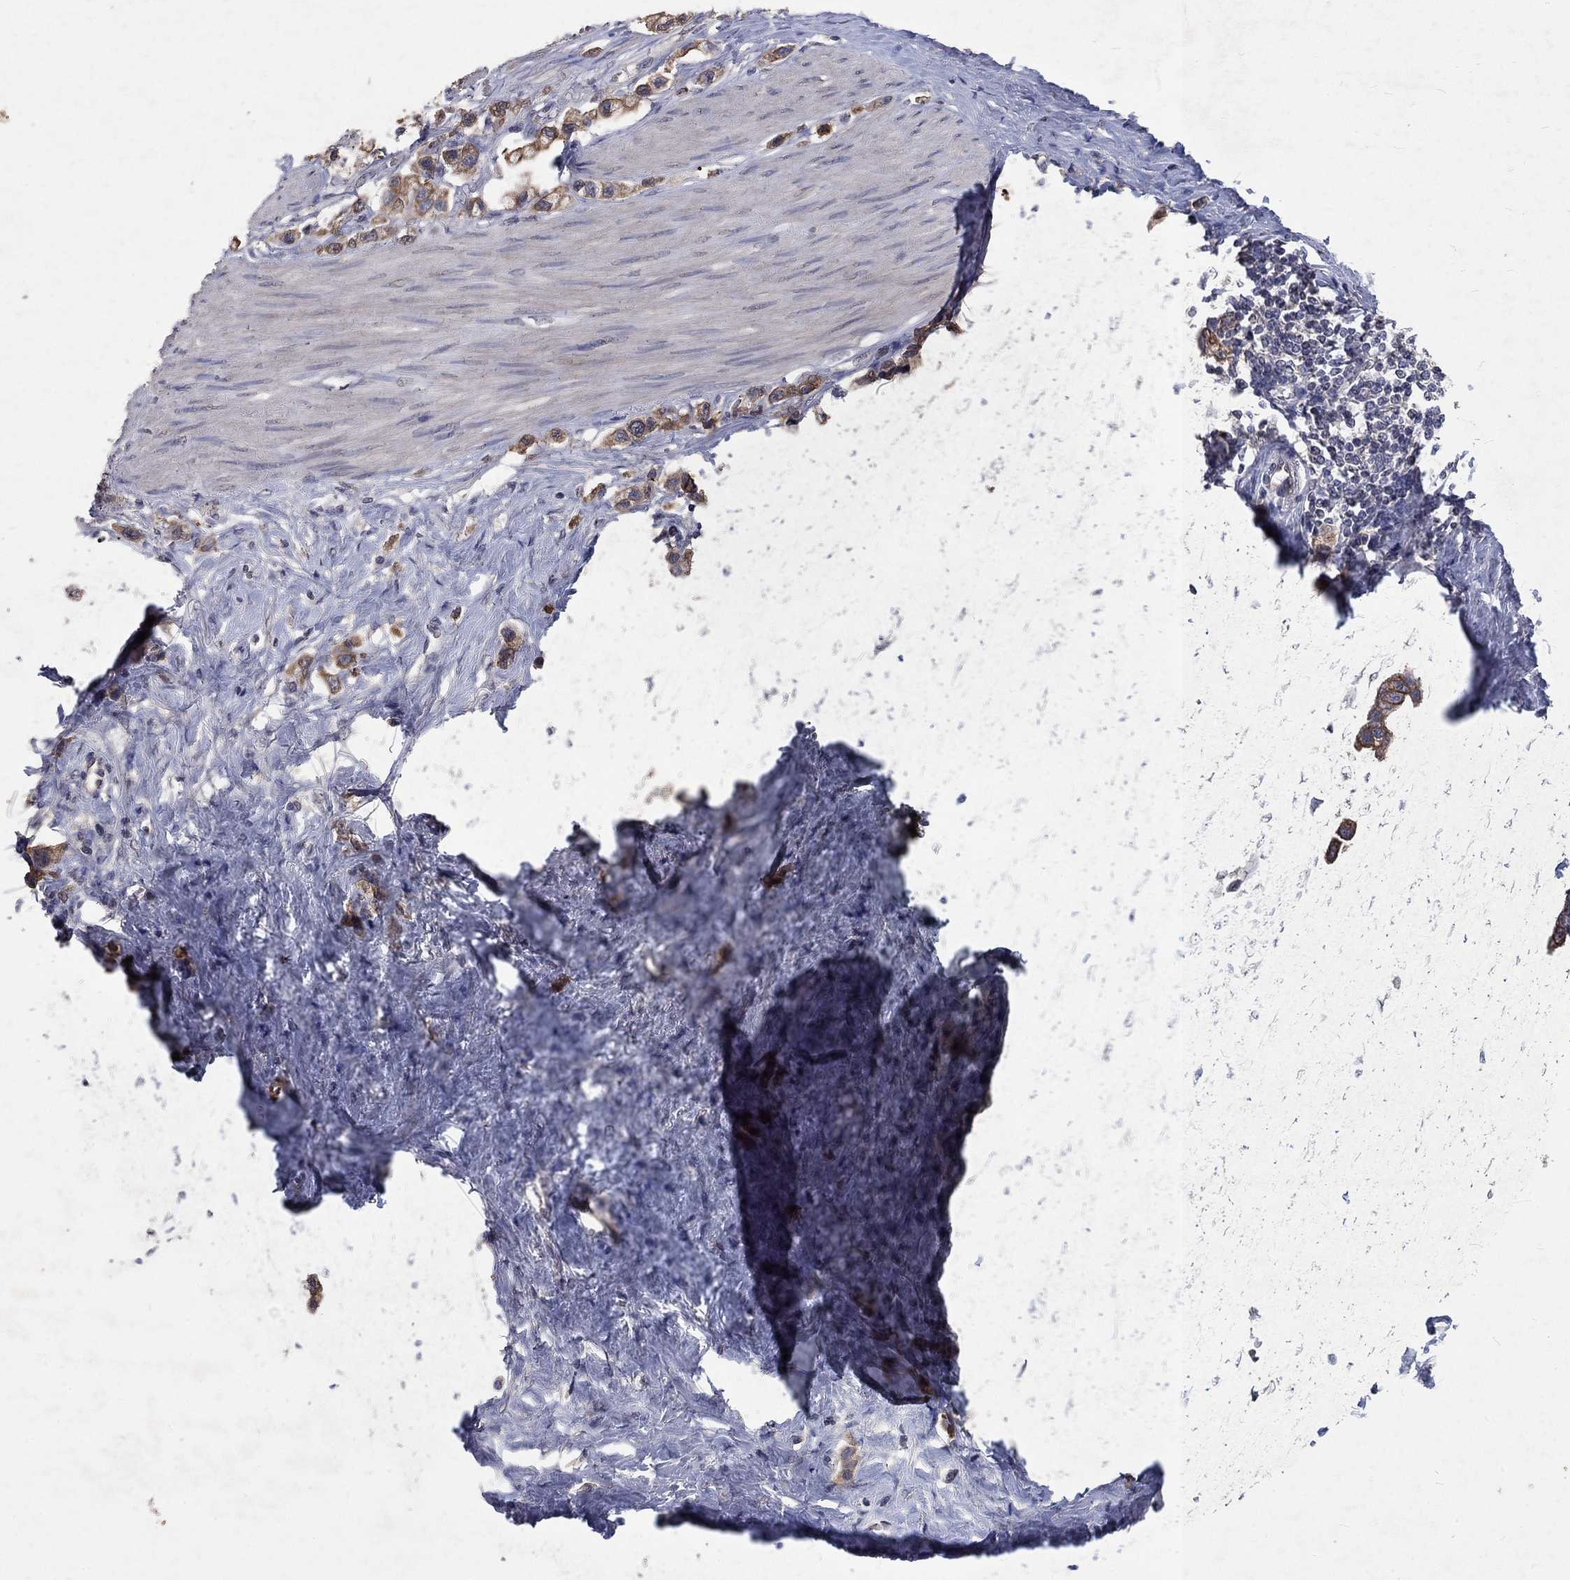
{"staining": {"intensity": "moderate", "quantity": "25%-75%", "location": "cytoplasmic/membranous"}, "tissue": "stomach cancer", "cell_type": "Tumor cells", "image_type": "cancer", "snomed": [{"axis": "morphology", "description": "Normal tissue, NOS"}, {"axis": "morphology", "description": "Adenocarcinoma, NOS"}, {"axis": "morphology", "description": "Adenocarcinoma, High grade"}, {"axis": "topography", "description": "Stomach, upper"}, {"axis": "topography", "description": "Stomach"}], "caption": "The immunohistochemical stain labels moderate cytoplasmic/membranous staining in tumor cells of stomach cancer (adenocarcinoma) tissue.", "gene": "CHST5", "patient": {"sex": "female", "age": 65}}